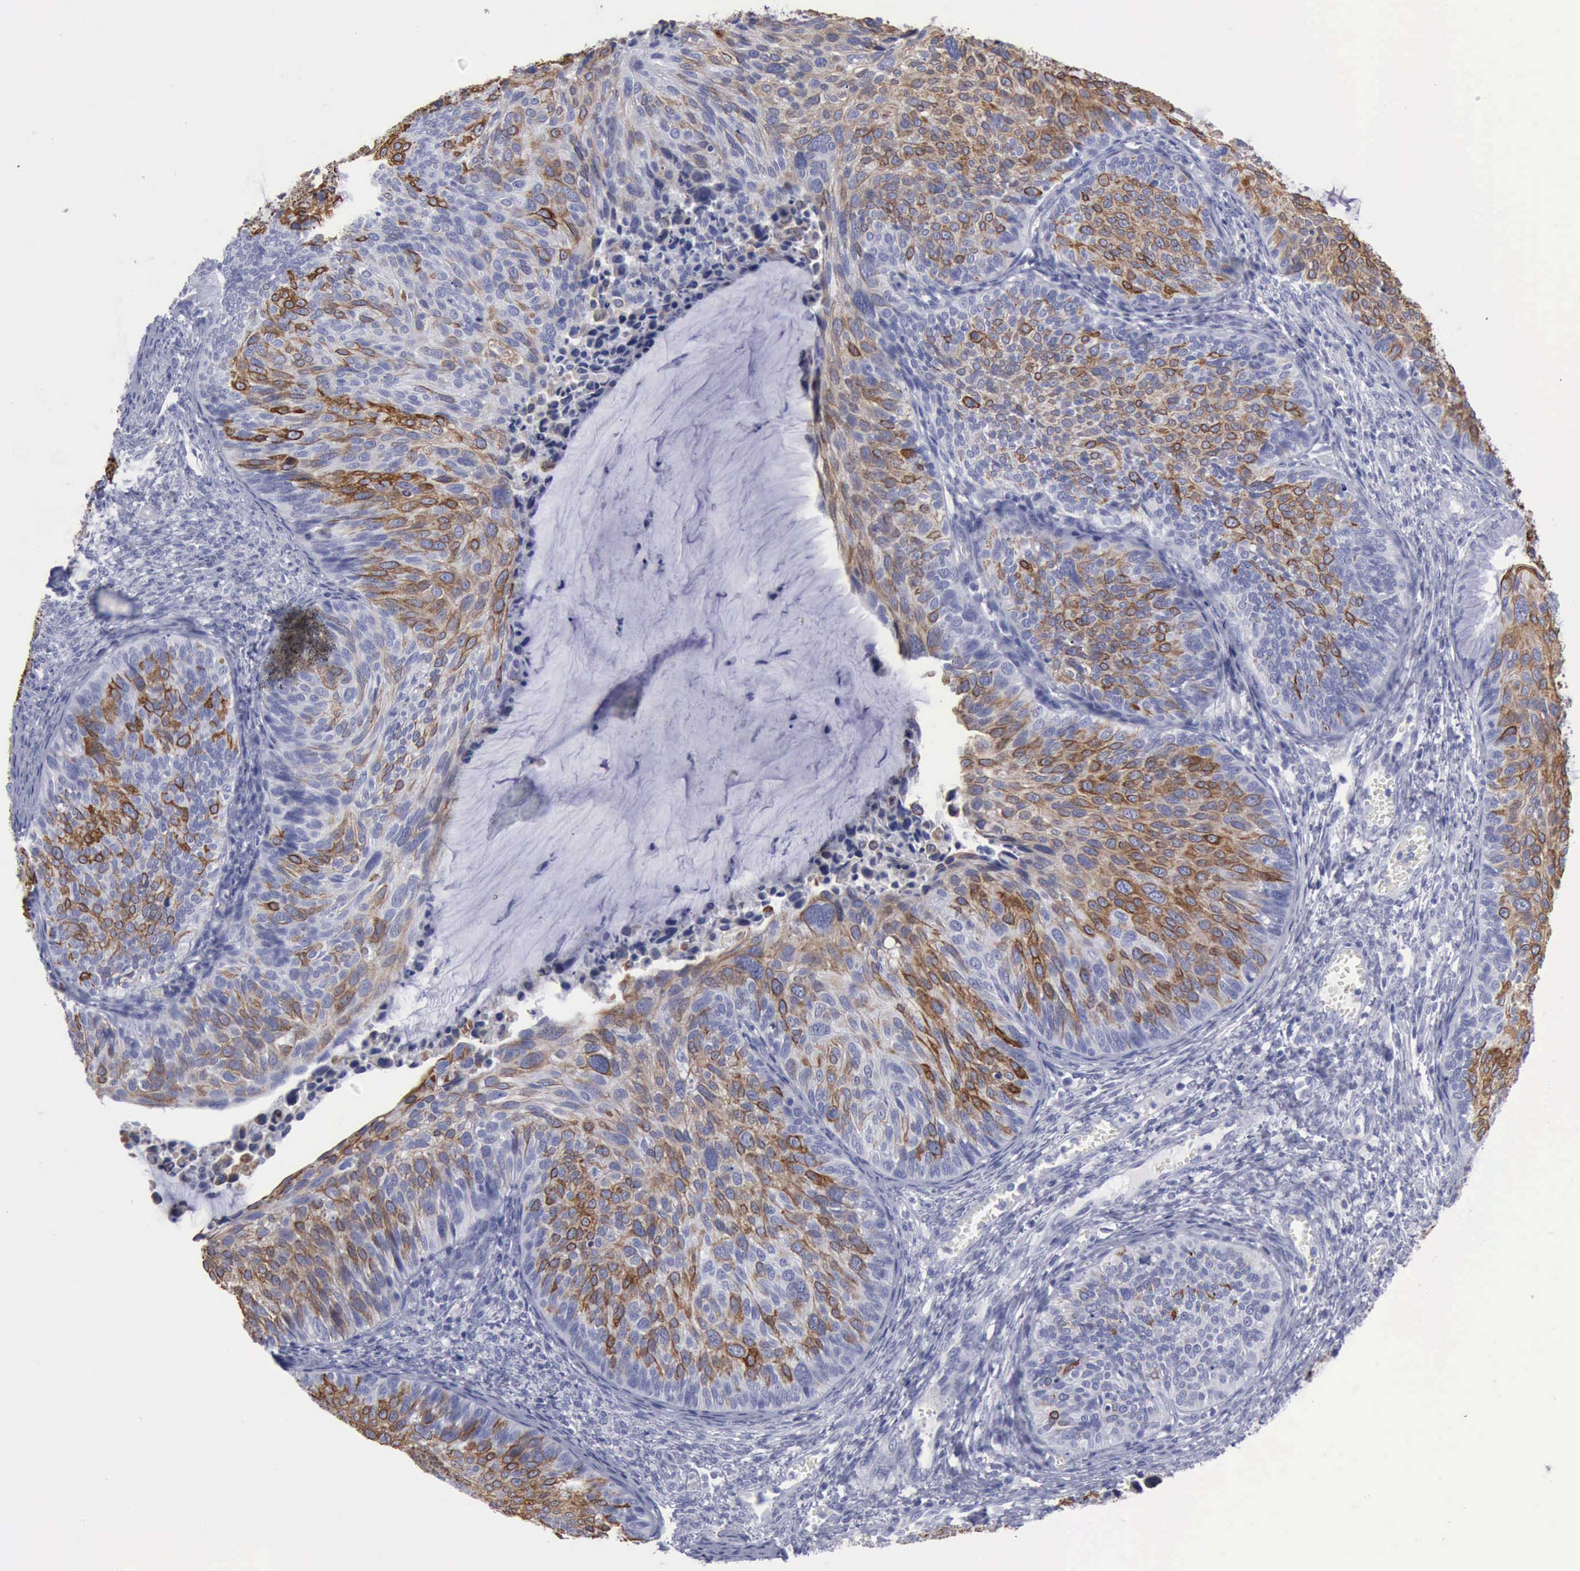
{"staining": {"intensity": "moderate", "quantity": "25%-75%", "location": "cytoplasmic/membranous"}, "tissue": "cervical cancer", "cell_type": "Tumor cells", "image_type": "cancer", "snomed": [{"axis": "morphology", "description": "Squamous cell carcinoma, NOS"}, {"axis": "topography", "description": "Cervix"}], "caption": "A photomicrograph of human cervical cancer stained for a protein exhibits moderate cytoplasmic/membranous brown staining in tumor cells.", "gene": "KRT13", "patient": {"sex": "female", "age": 36}}